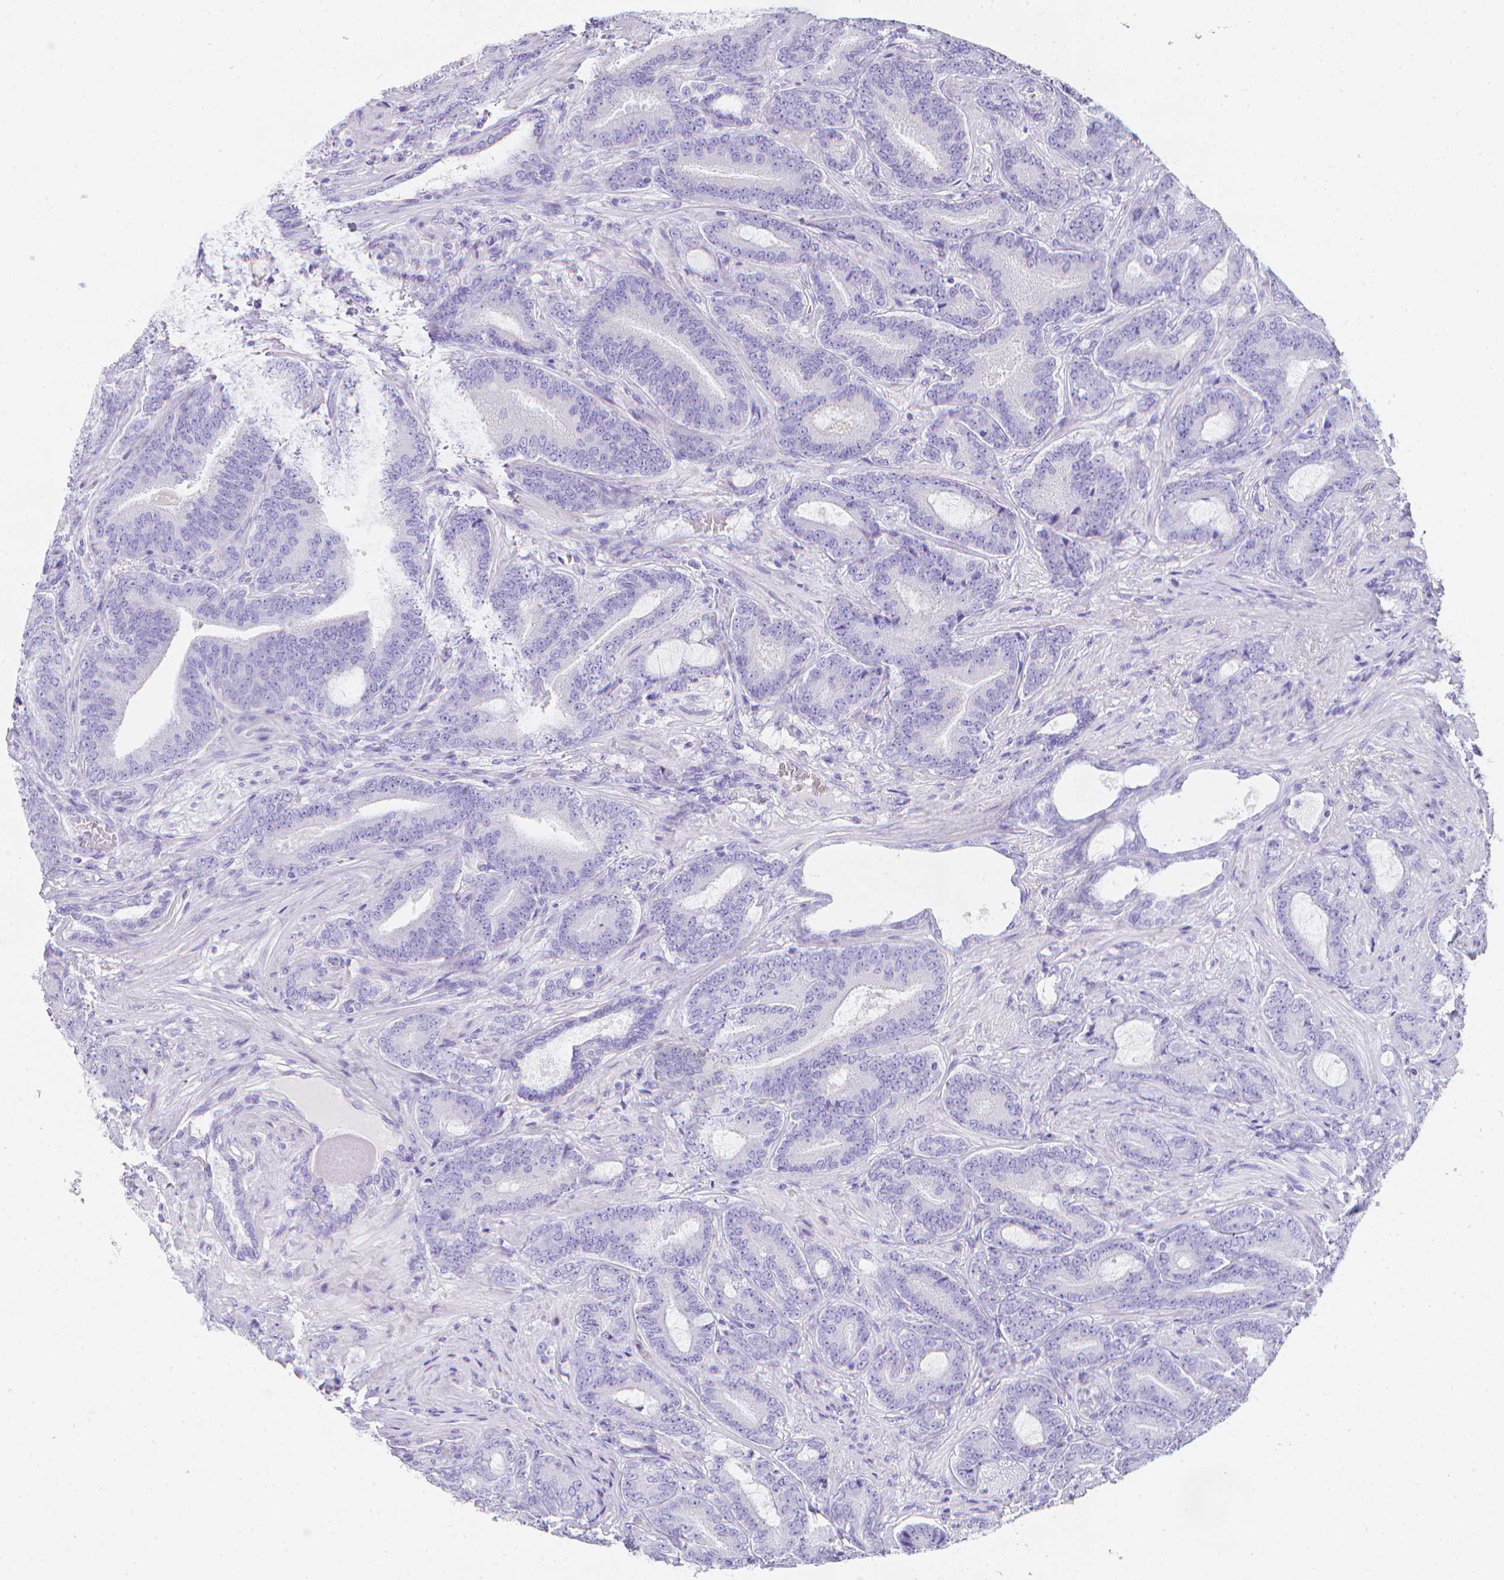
{"staining": {"intensity": "negative", "quantity": "none", "location": "none"}, "tissue": "prostate cancer", "cell_type": "Tumor cells", "image_type": "cancer", "snomed": [{"axis": "morphology", "description": "Adenocarcinoma, High grade"}, {"axis": "topography", "description": "Prostate"}], "caption": "Prostate cancer was stained to show a protein in brown. There is no significant expression in tumor cells.", "gene": "LGALS4", "patient": {"sex": "male", "age": 62}}